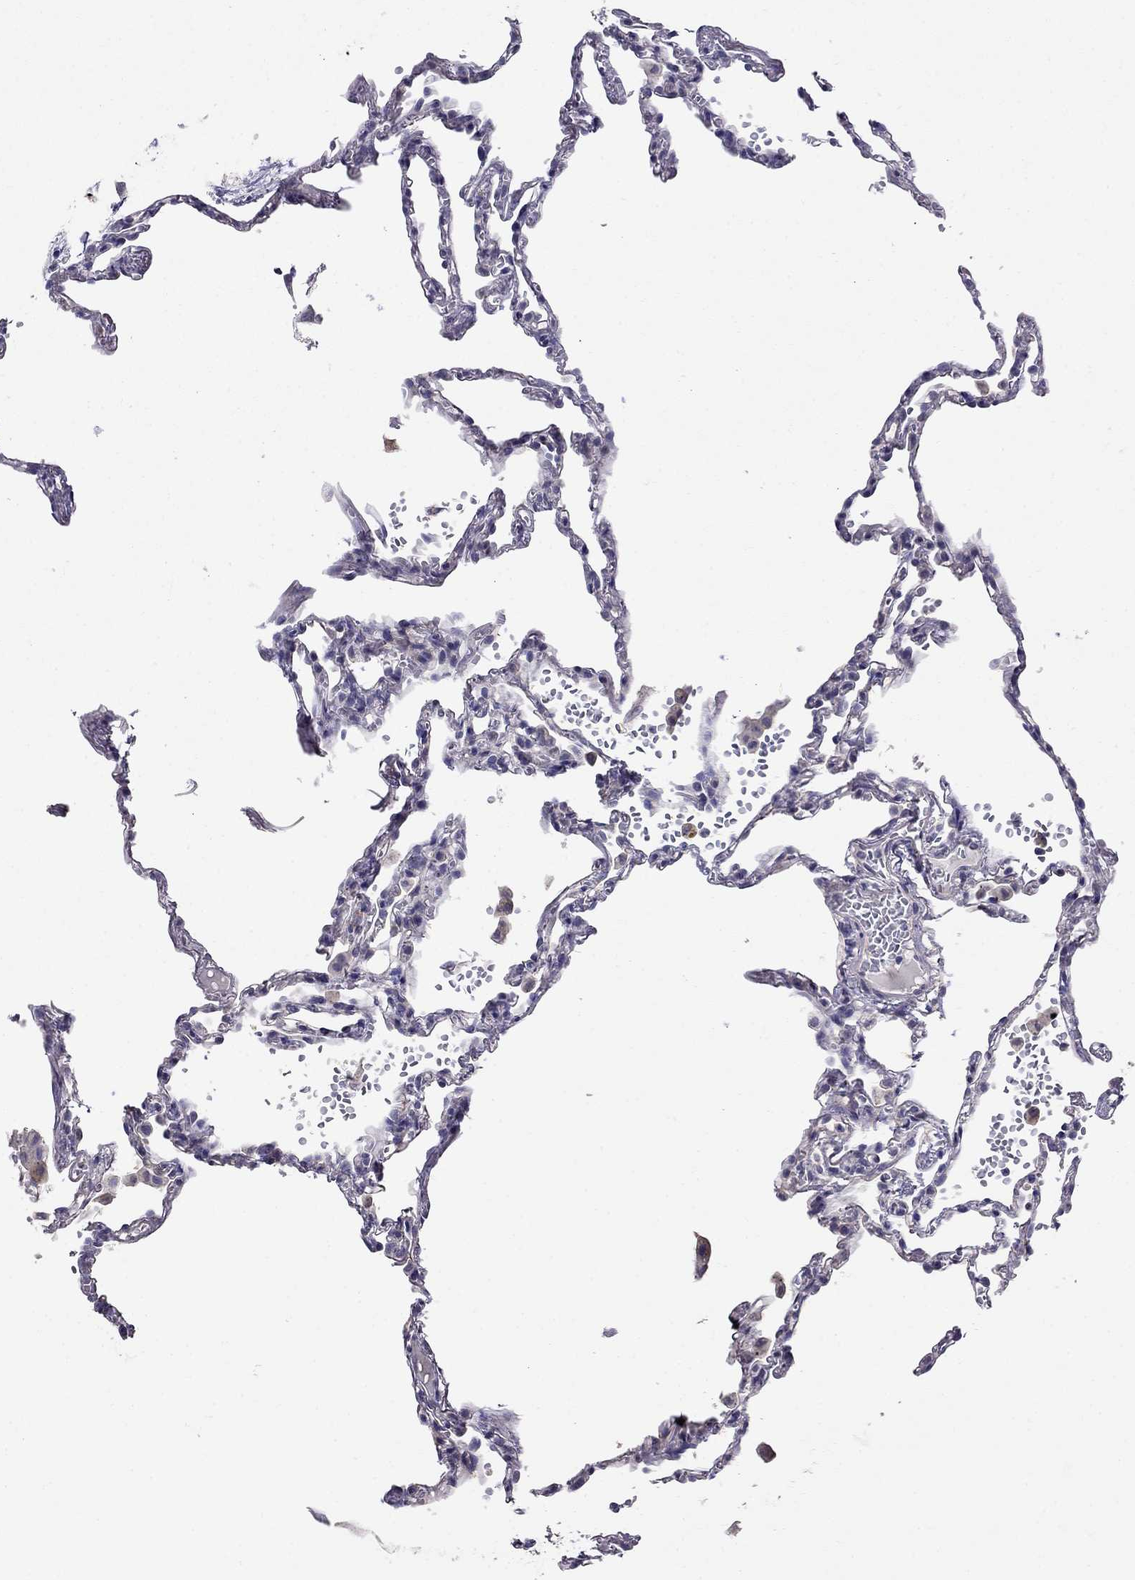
{"staining": {"intensity": "negative", "quantity": "none", "location": "none"}, "tissue": "lung", "cell_type": "Alveolar cells", "image_type": "normal", "snomed": [{"axis": "morphology", "description": "Normal tissue, NOS"}, {"axis": "topography", "description": "Lung"}], "caption": "DAB immunohistochemical staining of unremarkable human lung exhibits no significant positivity in alveolar cells.", "gene": "MAGEB4", "patient": {"sex": "male", "age": 78}}